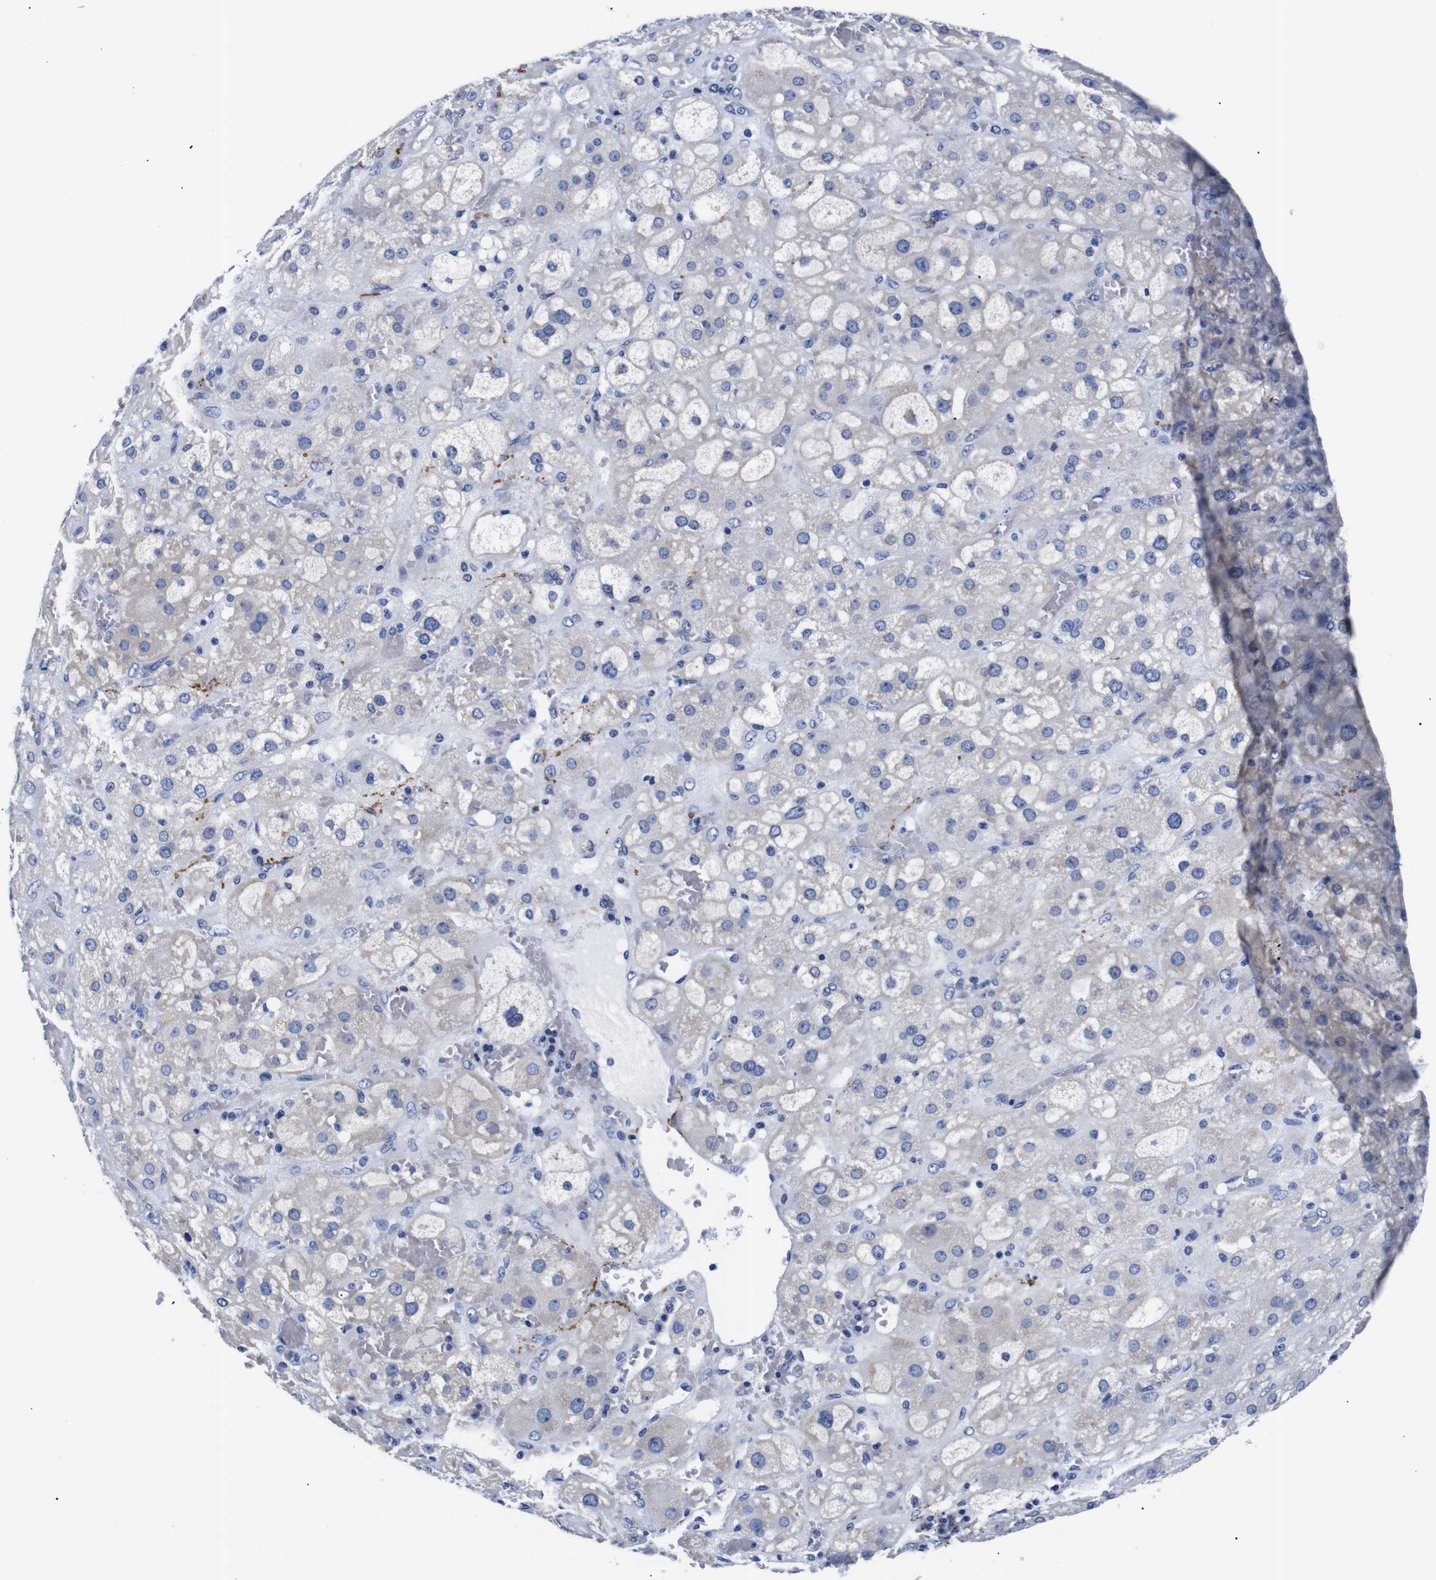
{"staining": {"intensity": "negative", "quantity": "none", "location": "none"}, "tissue": "adrenal gland", "cell_type": "Glandular cells", "image_type": "normal", "snomed": [{"axis": "morphology", "description": "Normal tissue, NOS"}, {"axis": "topography", "description": "Adrenal gland"}], "caption": "Immunohistochemistry (IHC) micrograph of normal adrenal gland stained for a protein (brown), which reveals no positivity in glandular cells.", "gene": "GAP43", "patient": {"sex": "female", "age": 47}}